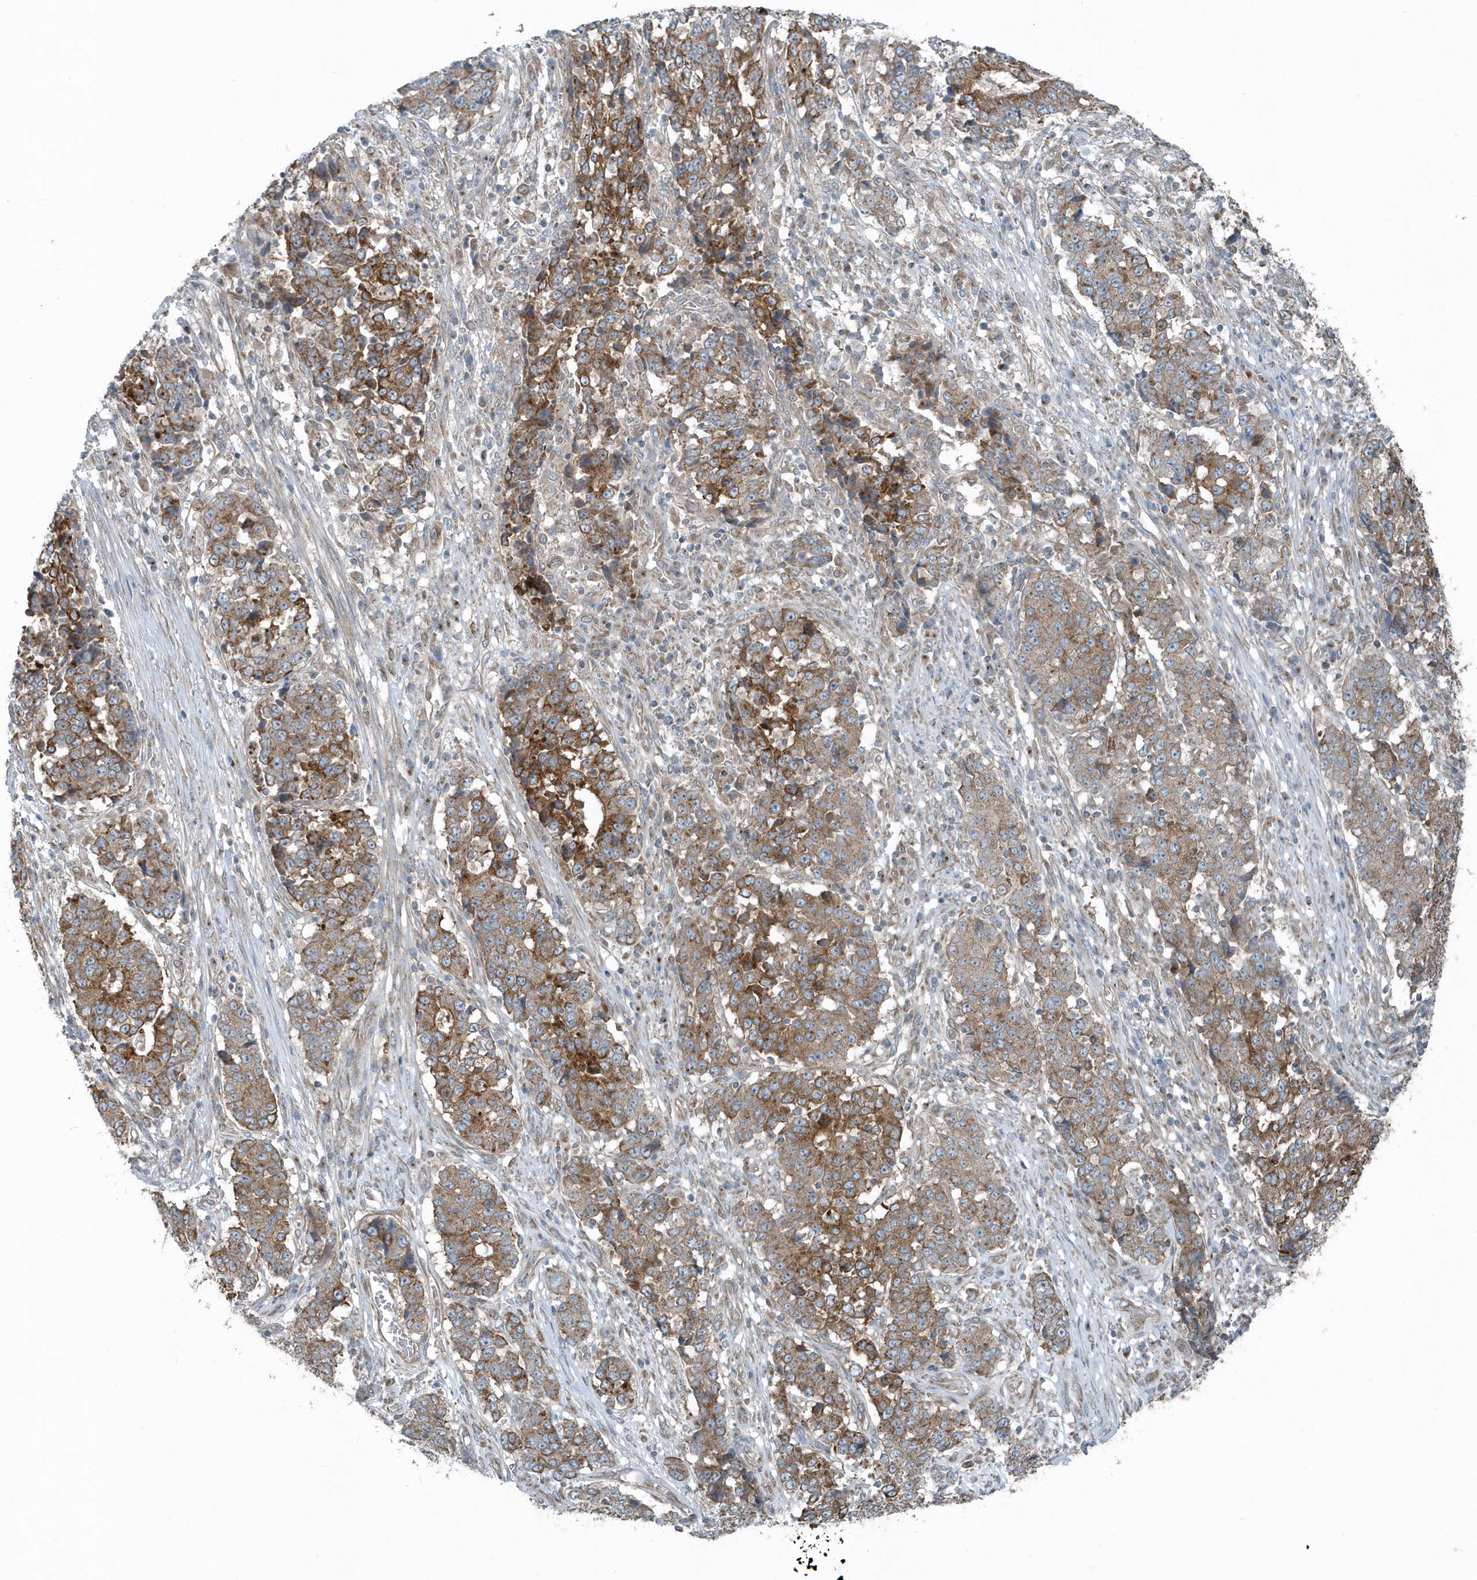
{"staining": {"intensity": "moderate", "quantity": ">75%", "location": "cytoplasmic/membranous"}, "tissue": "stomach cancer", "cell_type": "Tumor cells", "image_type": "cancer", "snomed": [{"axis": "morphology", "description": "Adenocarcinoma, NOS"}, {"axis": "topography", "description": "Stomach"}], "caption": "The immunohistochemical stain highlights moderate cytoplasmic/membranous staining in tumor cells of stomach cancer tissue.", "gene": "GCC2", "patient": {"sex": "male", "age": 59}}